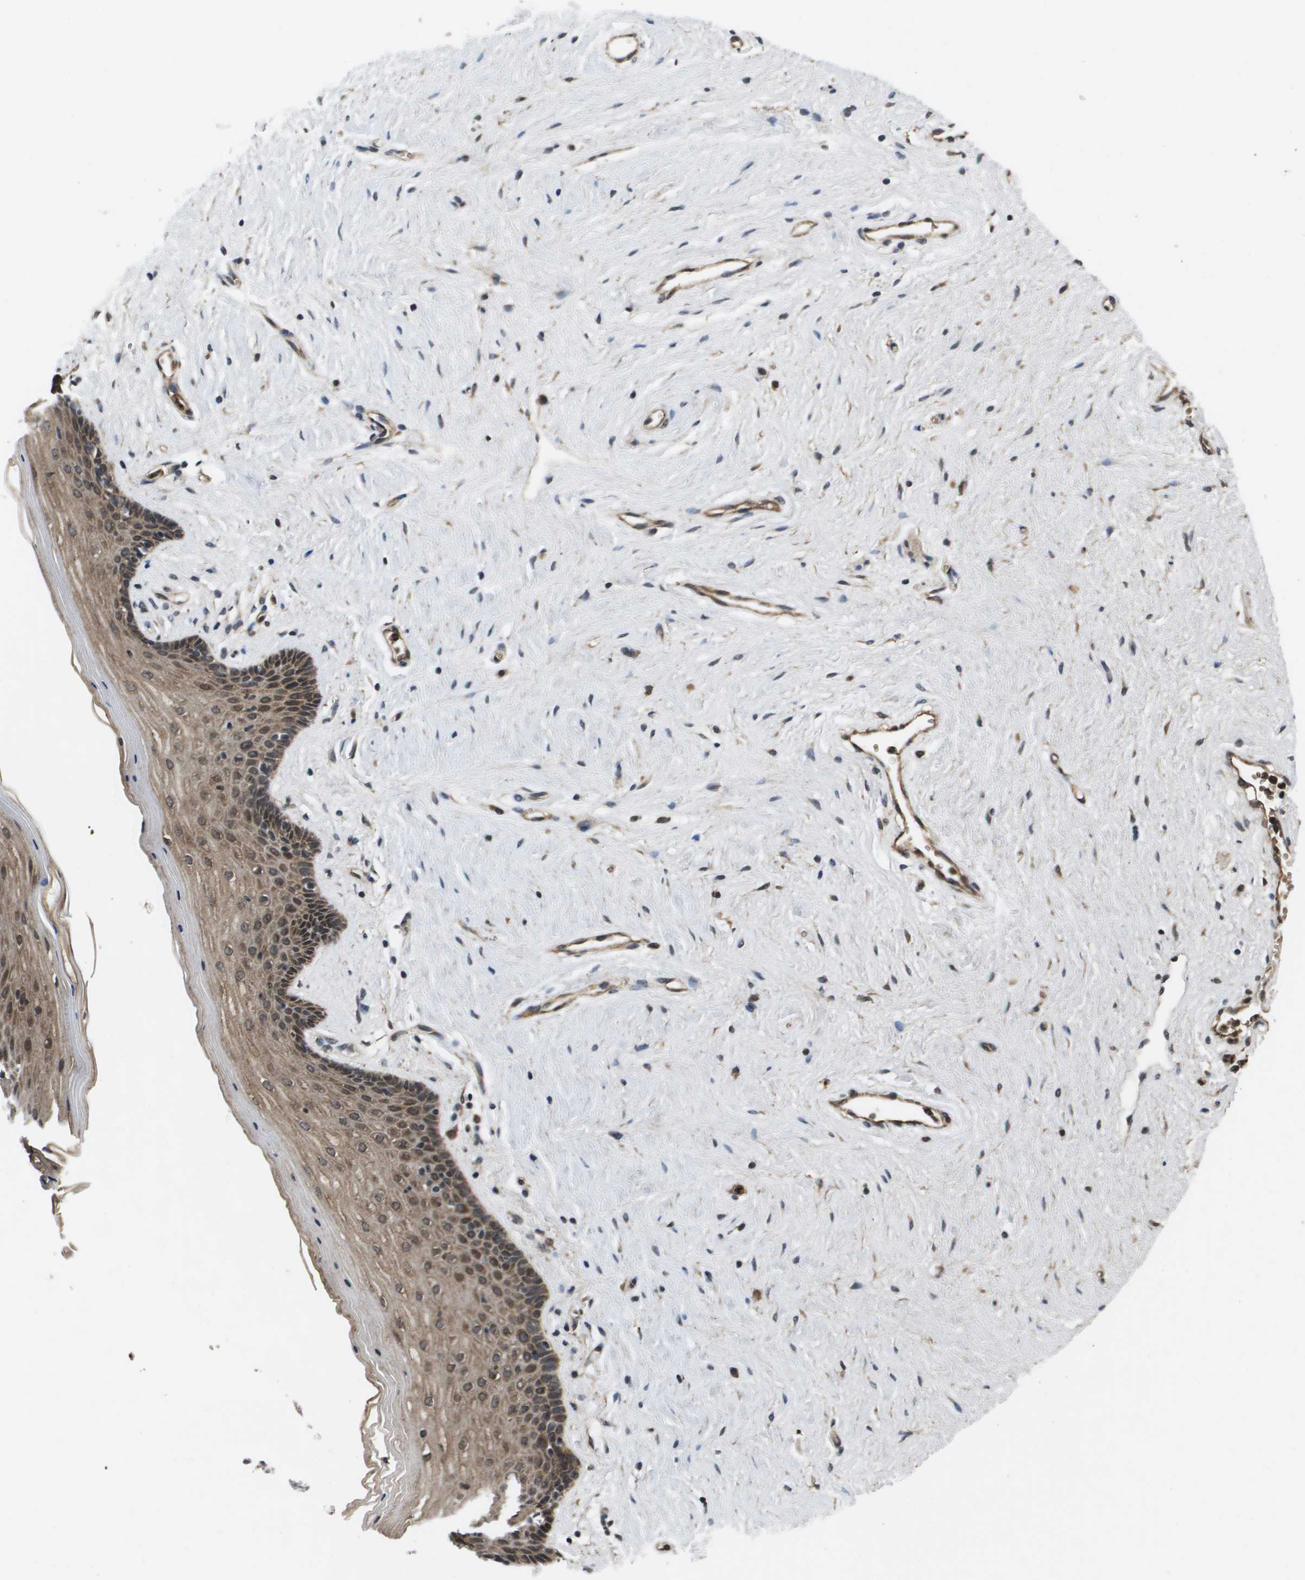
{"staining": {"intensity": "moderate", "quantity": ">75%", "location": "cytoplasmic/membranous,nuclear"}, "tissue": "vagina", "cell_type": "Squamous epithelial cells", "image_type": "normal", "snomed": [{"axis": "morphology", "description": "Normal tissue, NOS"}, {"axis": "topography", "description": "Vagina"}], "caption": "Immunohistochemical staining of normal human vagina shows >75% levels of moderate cytoplasmic/membranous,nuclear protein staining in about >75% of squamous epithelial cells. (IHC, brightfield microscopy, high magnification).", "gene": "SPTLC1", "patient": {"sex": "female", "age": 44}}